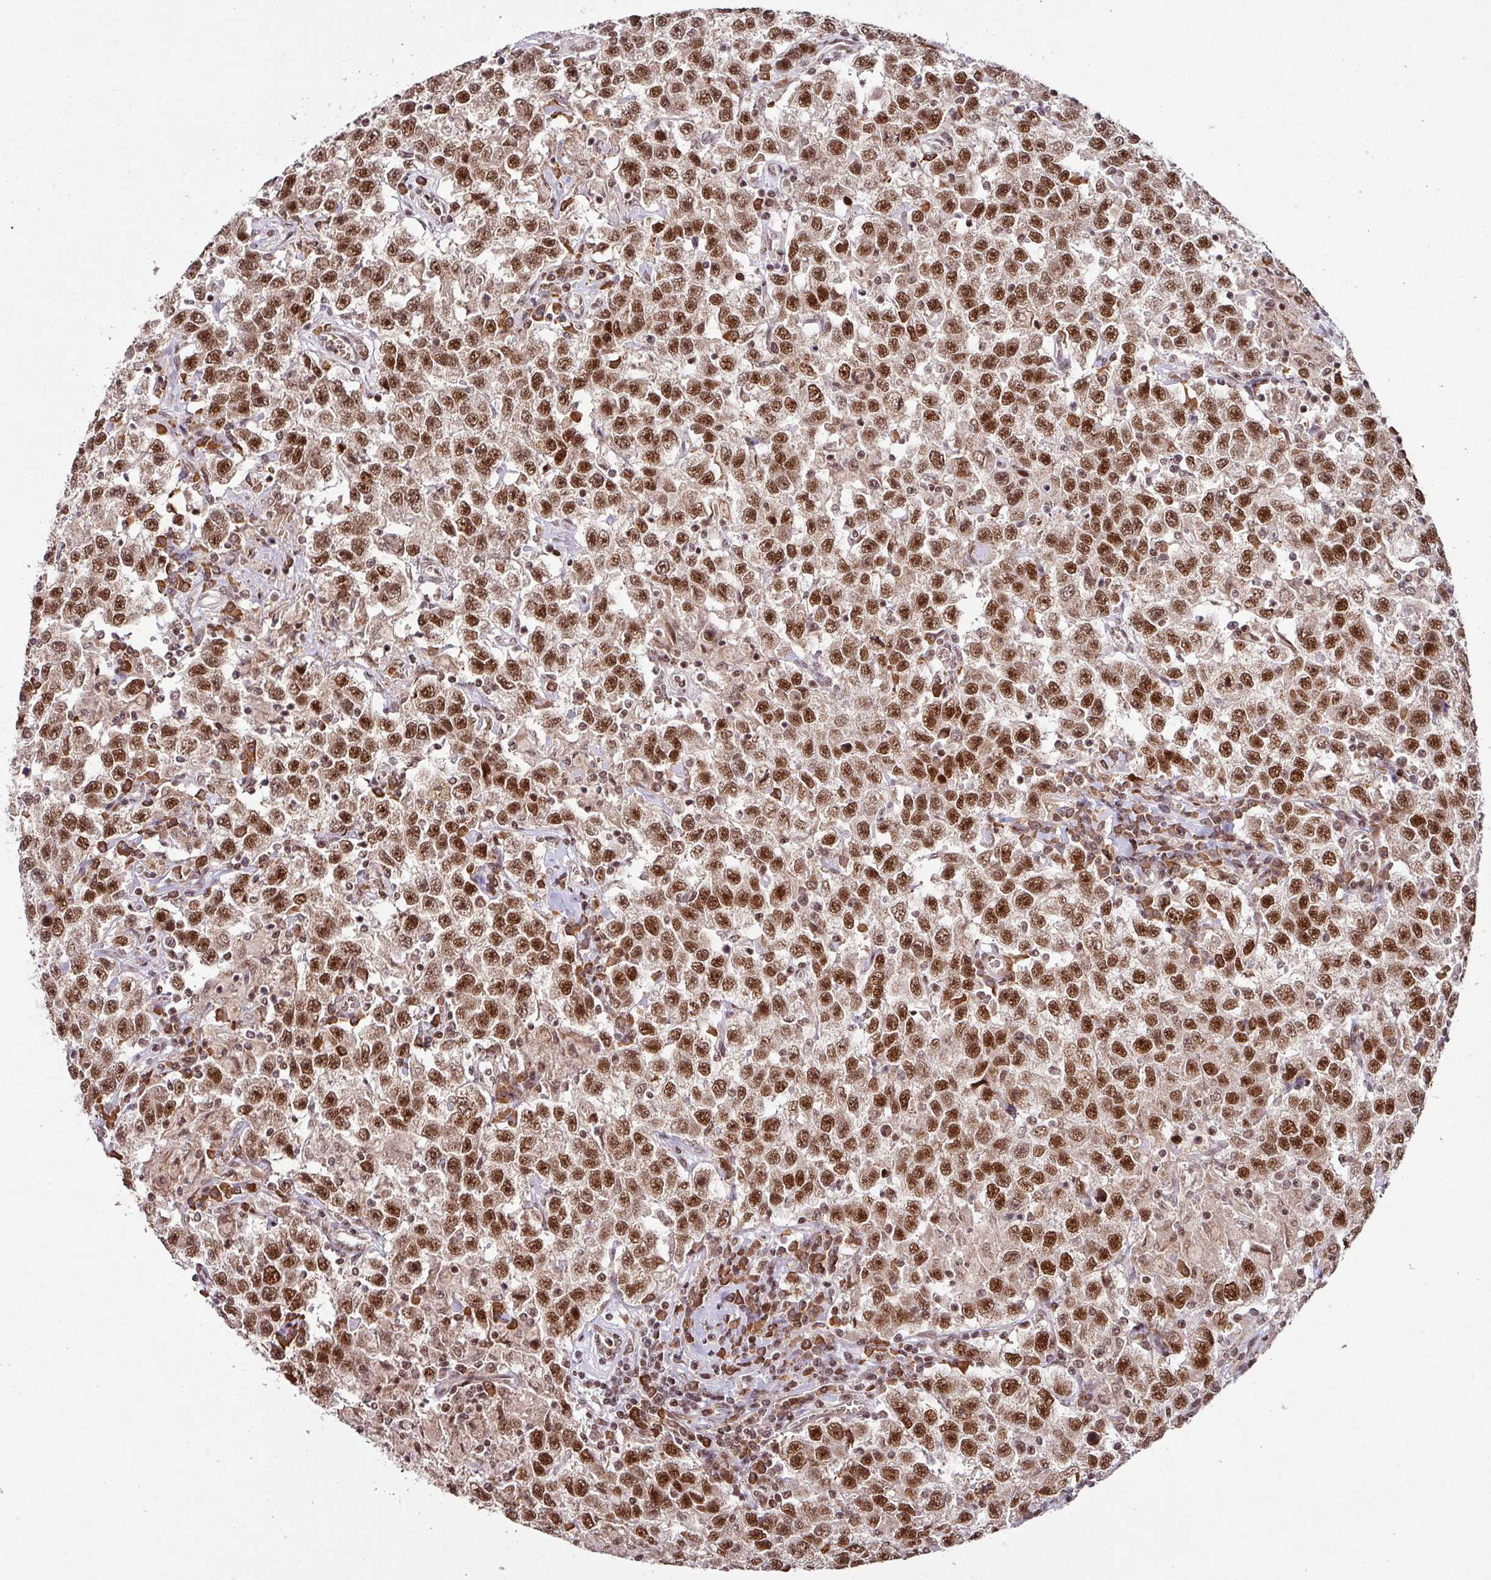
{"staining": {"intensity": "strong", "quantity": ">75%", "location": "nuclear"}, "tissue": "testis cancer", "cell_type": "Tumor cells", "image_type": "cancer", "snomed": [{"axis": "morphology", "description": "Seminoma, NOS"}, {"axis": "topography", "description": "Testis"}], "caption": "Immunohistochemical staining of human testis seminoma displays high levels of strong nuclear protein positivity in about >75% of tumor cells.", "gene": "PHF23", "patient": {"sex": "male", "age": 41}}